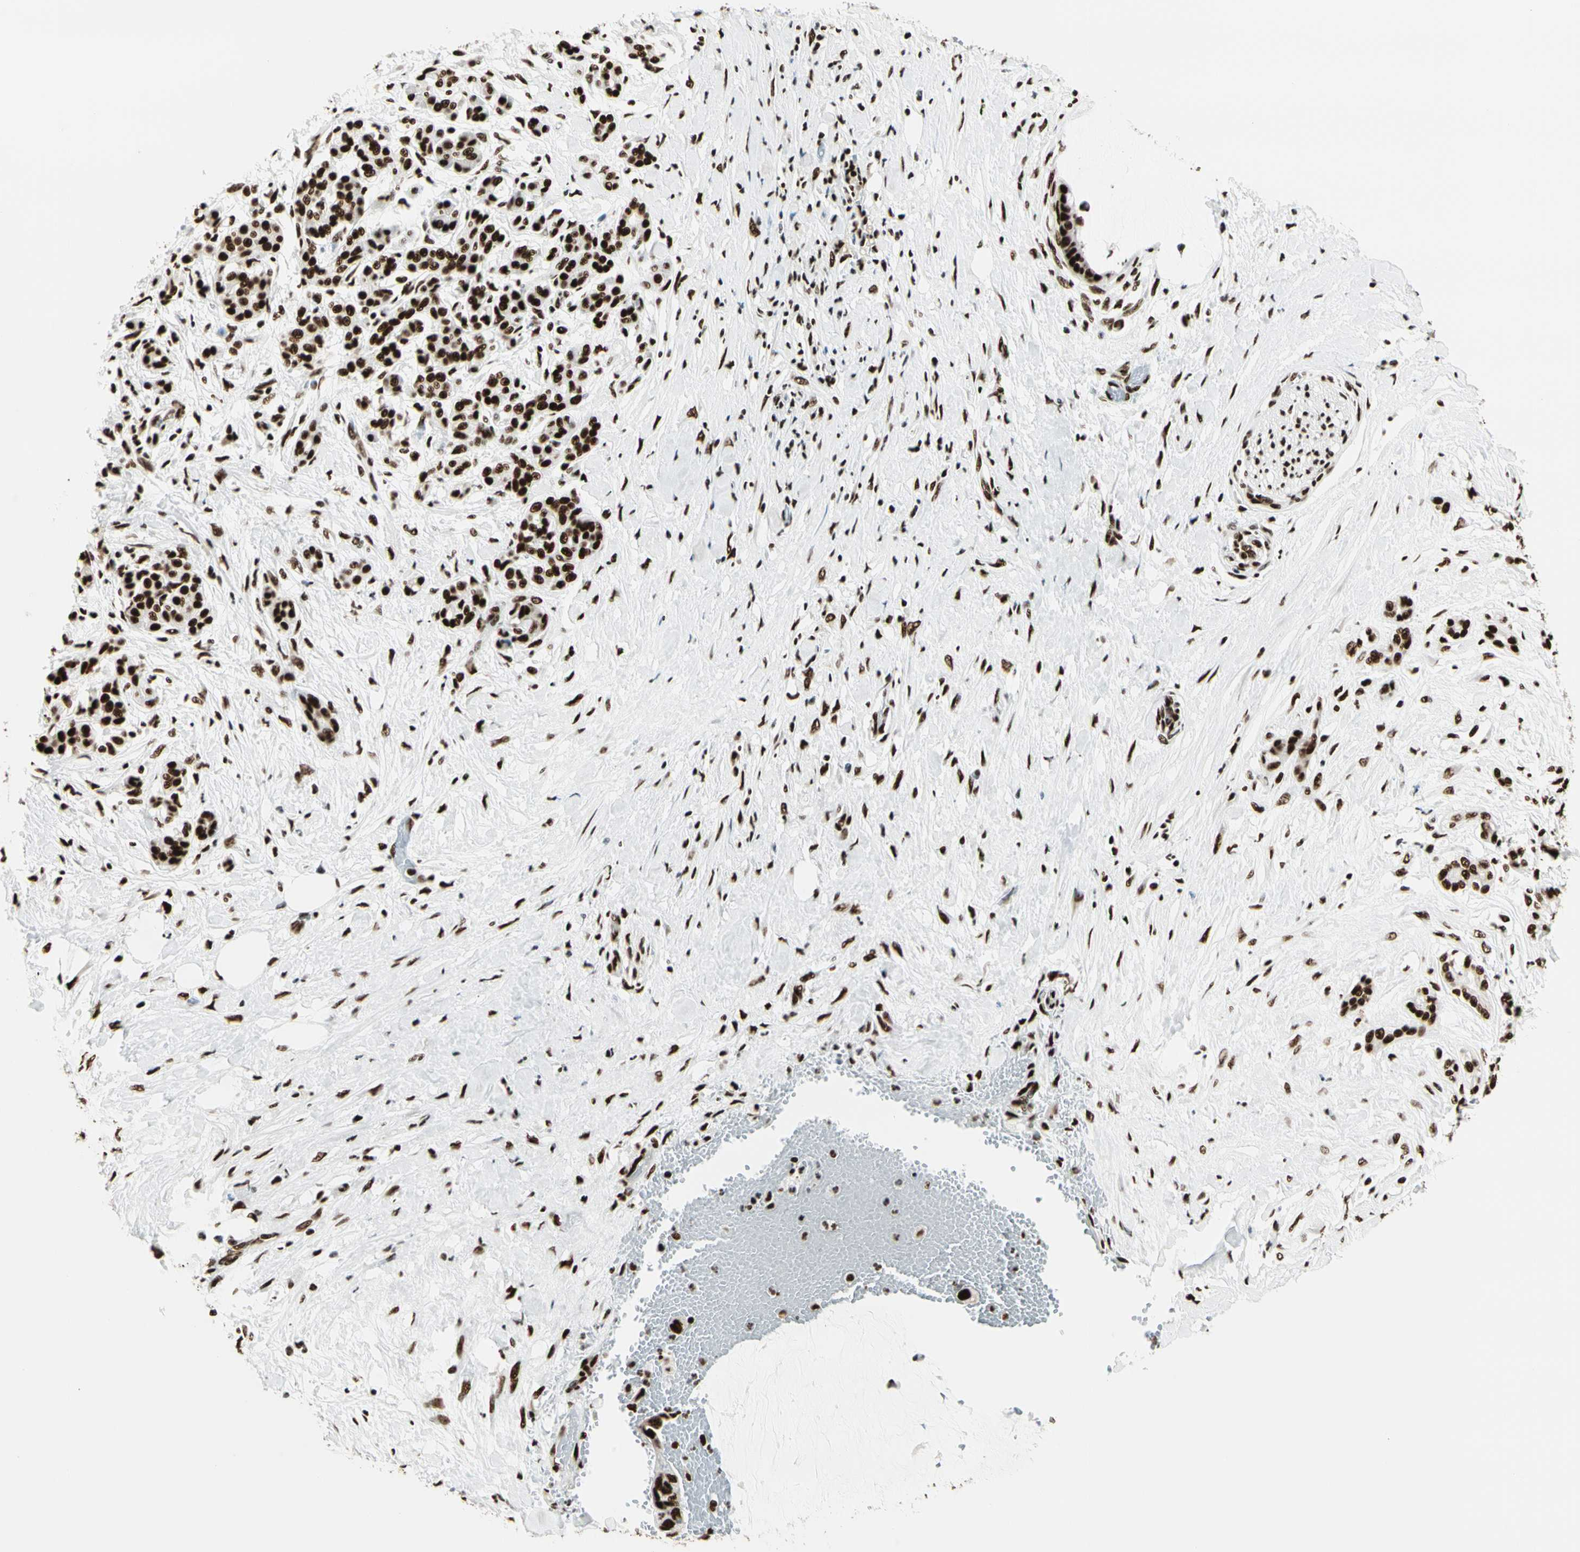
{"staining": {"intensity": "strong", "quantity": ">75%", "location": "nuclear"}, "tissue": "pancreatic cancer", "cell_type": "Tumor cells", "image_type": "cancer", "snomed": [{"axis": "morphology", "description": "Adenocarcinoma, NOS"}, {"axis": "topography", "description": "Pancreas"}], "caption": "A brown stain highlights strong nuclear expression of a protein in adenocarcinoma (pancreatic) tumor cells.", "gene": "CCAR1", "patient": {"sex": "male", "age": 41}}